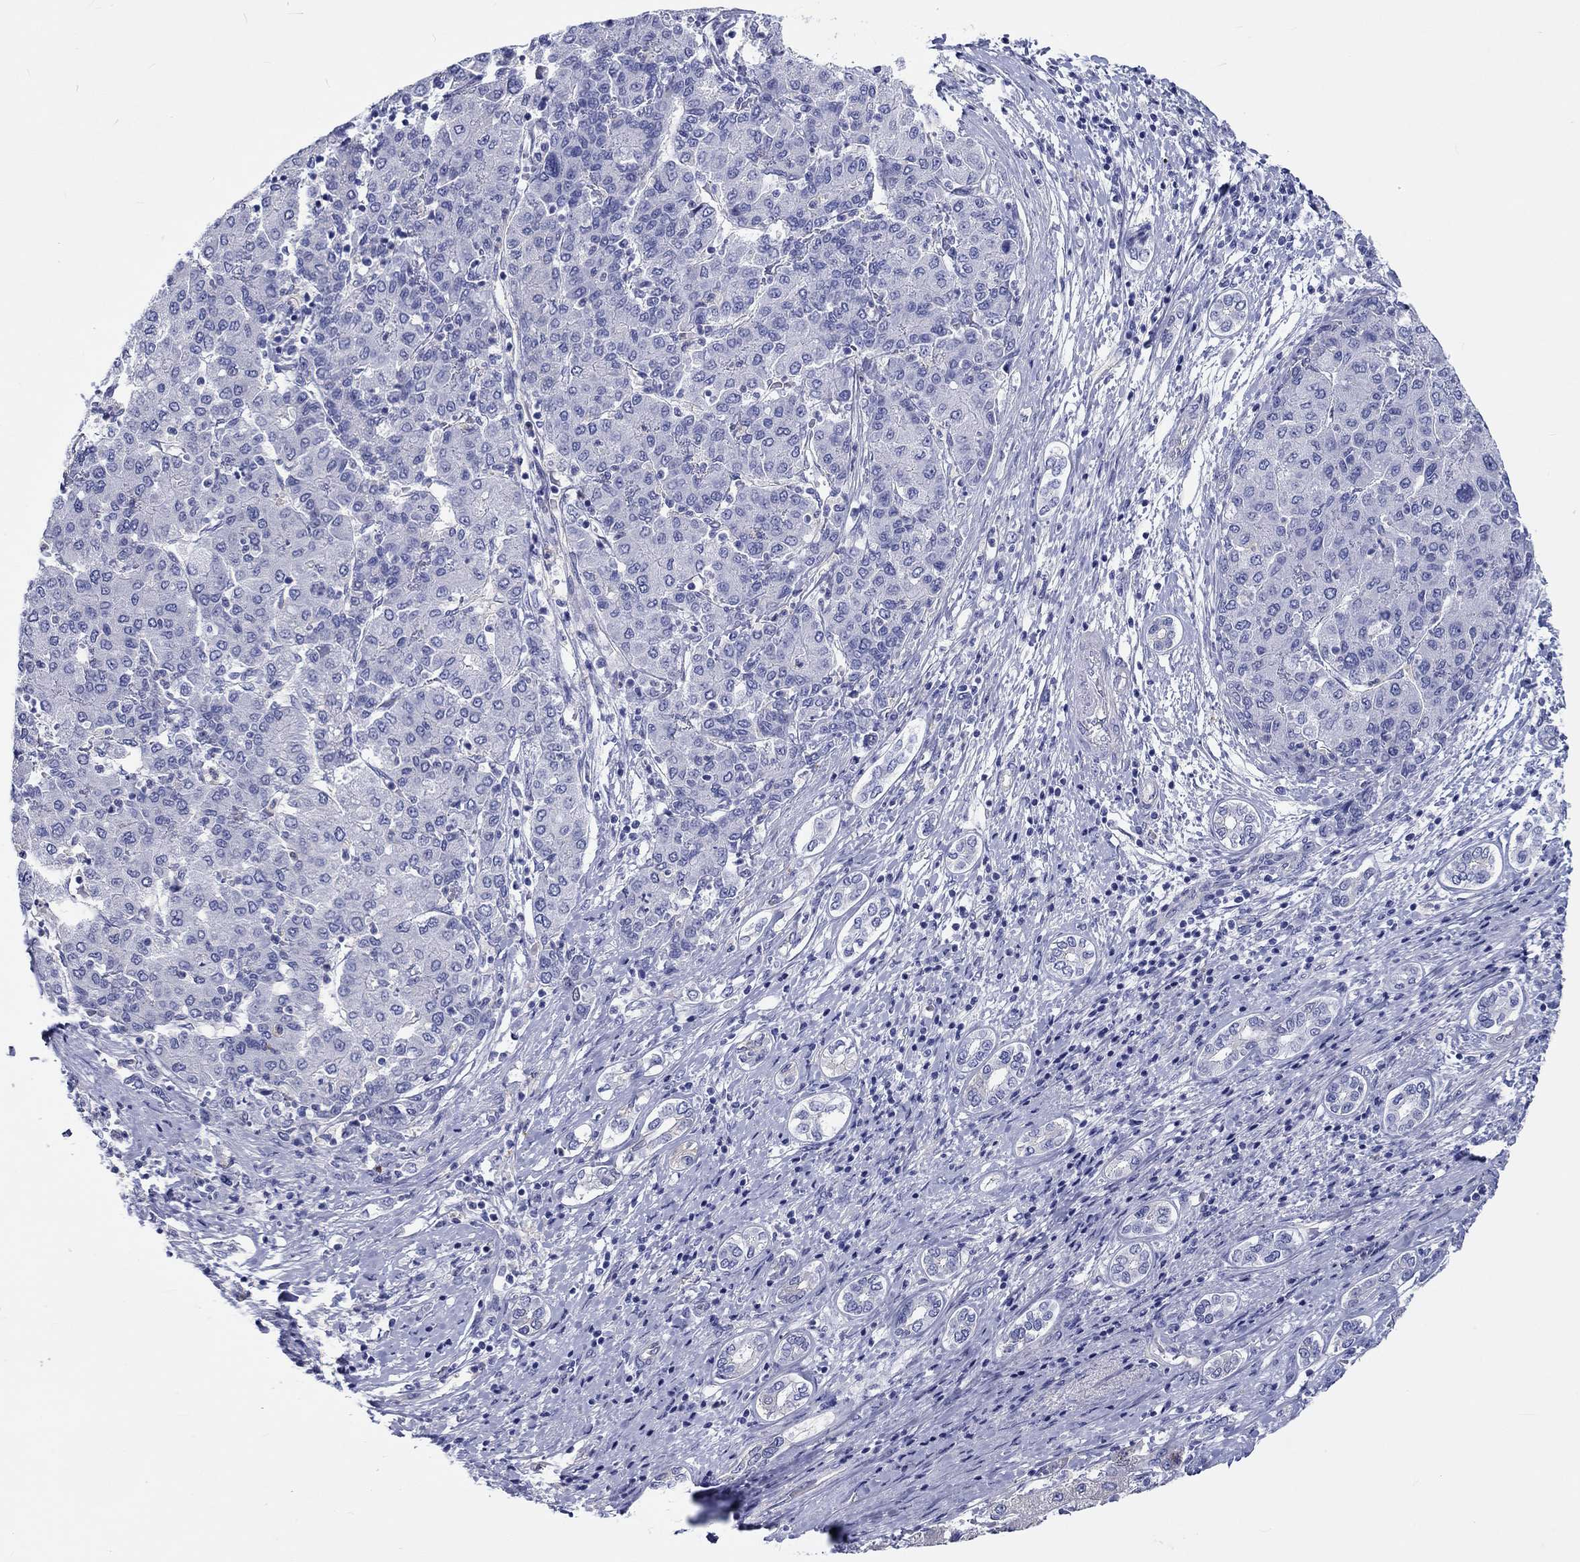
{"staining": {"intensity": "negative", "quantity": "none", "location": "none"}, "tissue": "liver cancer", "cell_type": "Tumor cells", "image_type": "cancer", "snomed": [{"axis": "morphology", "description": "Carcinoma, Hepatocellular, NOS"}, {"axis": "topography", "description": "Liver"}], "caption": "DAB immunohistochemical staining of human hepatocellular carcinoma (liver) displays no significant expression in tumor cells.", "gene": "CDY2B", "patient": {"sex": "male", "age": 65}}